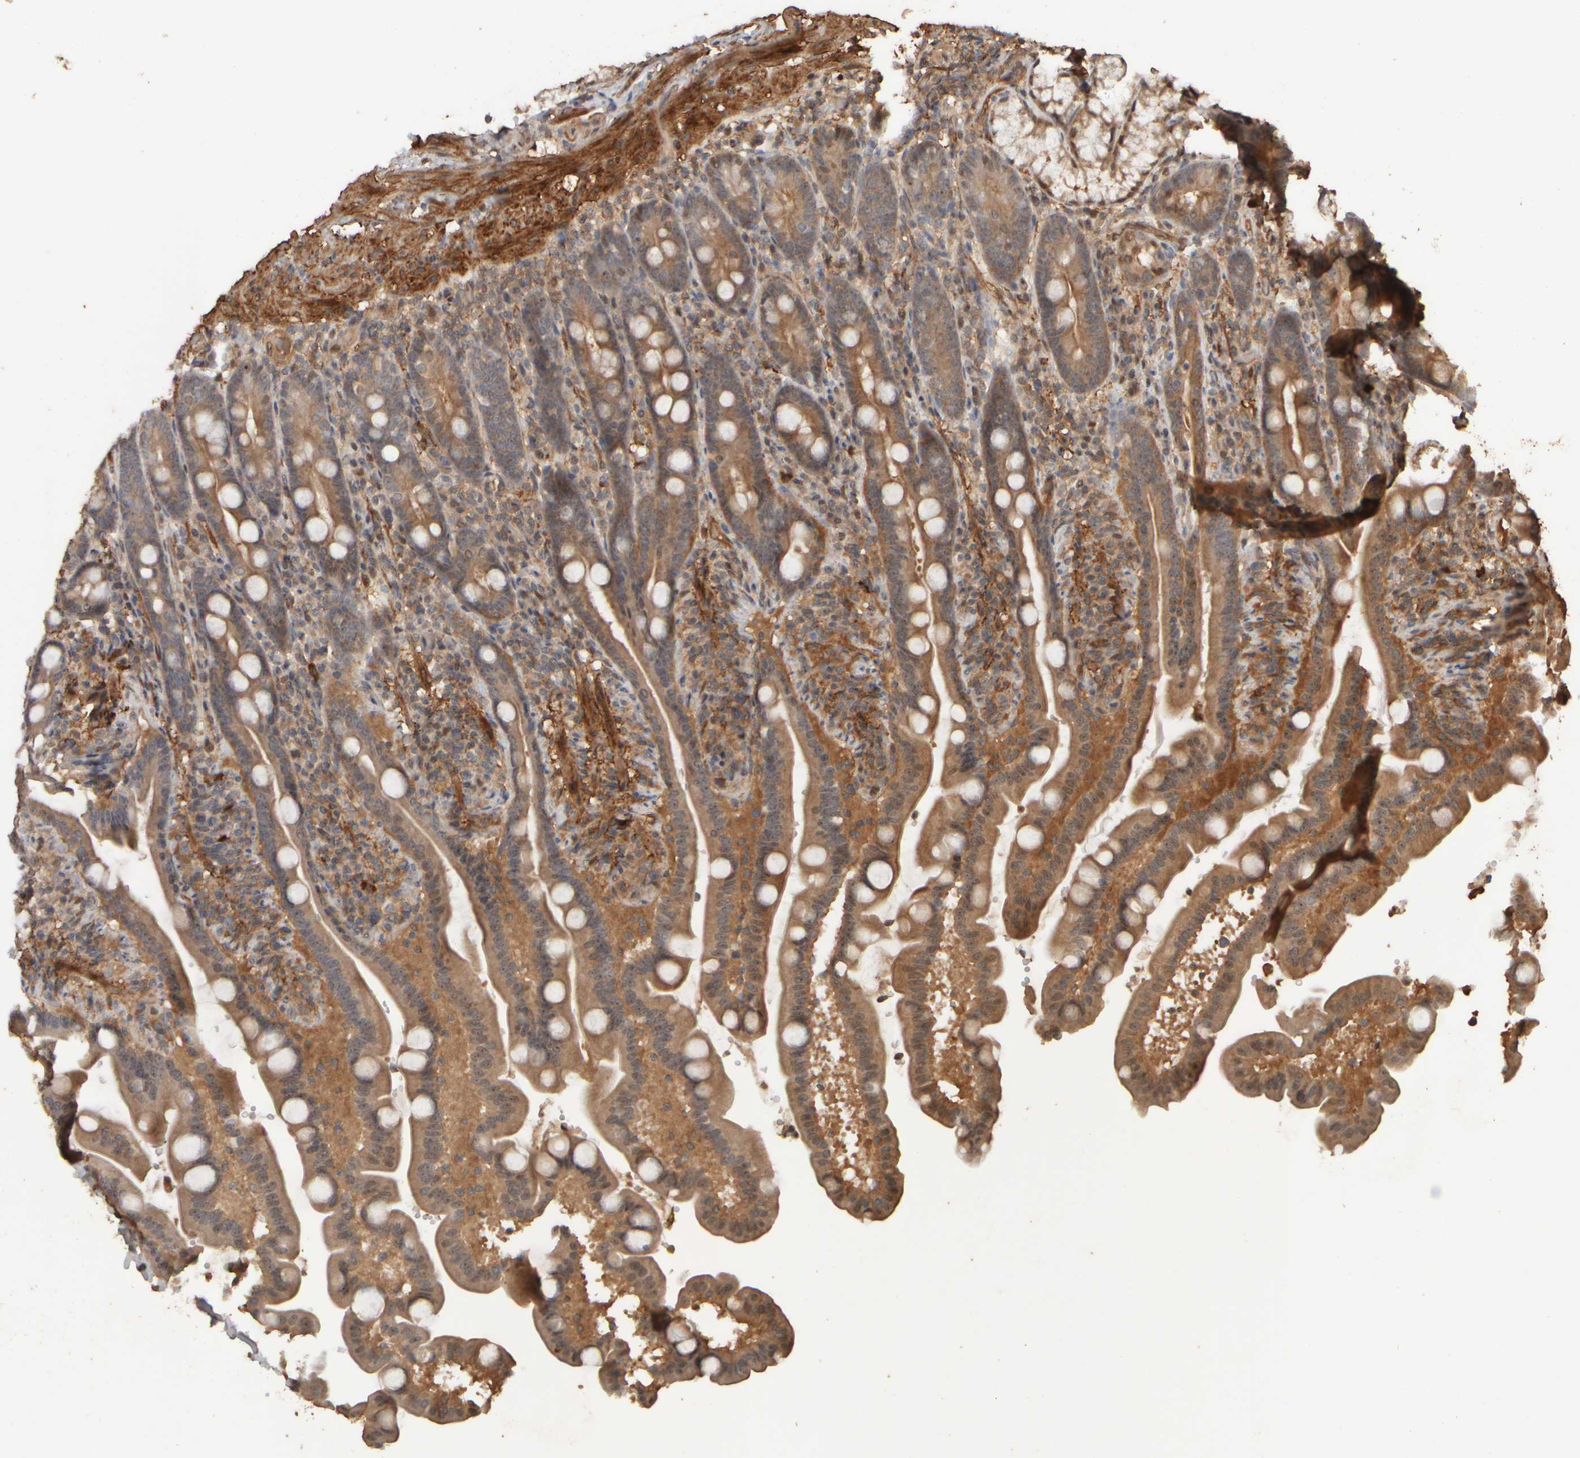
{"staining": {"intensity": "moderate", "quantity": ">75%", "location": "cytoplasmic/membranous,nuclear"}, "tissue": "duodenum", "cell_type": "Glandular cells", "image_type": "normal", "snomed": [{"axis": "morphology", "description": "Normal tissue, NOS"}, {"axis": "topography", "description": "Duodenum"}], "caption": "Normal duodenum was stained to show a protein in brown. There is medium levels of moderate cytoplasmic/membranous,nuclear staining in about >75% of glandular cells.", "gene": "SPHK1", "patient": {"sex": "male", "age": 54}}